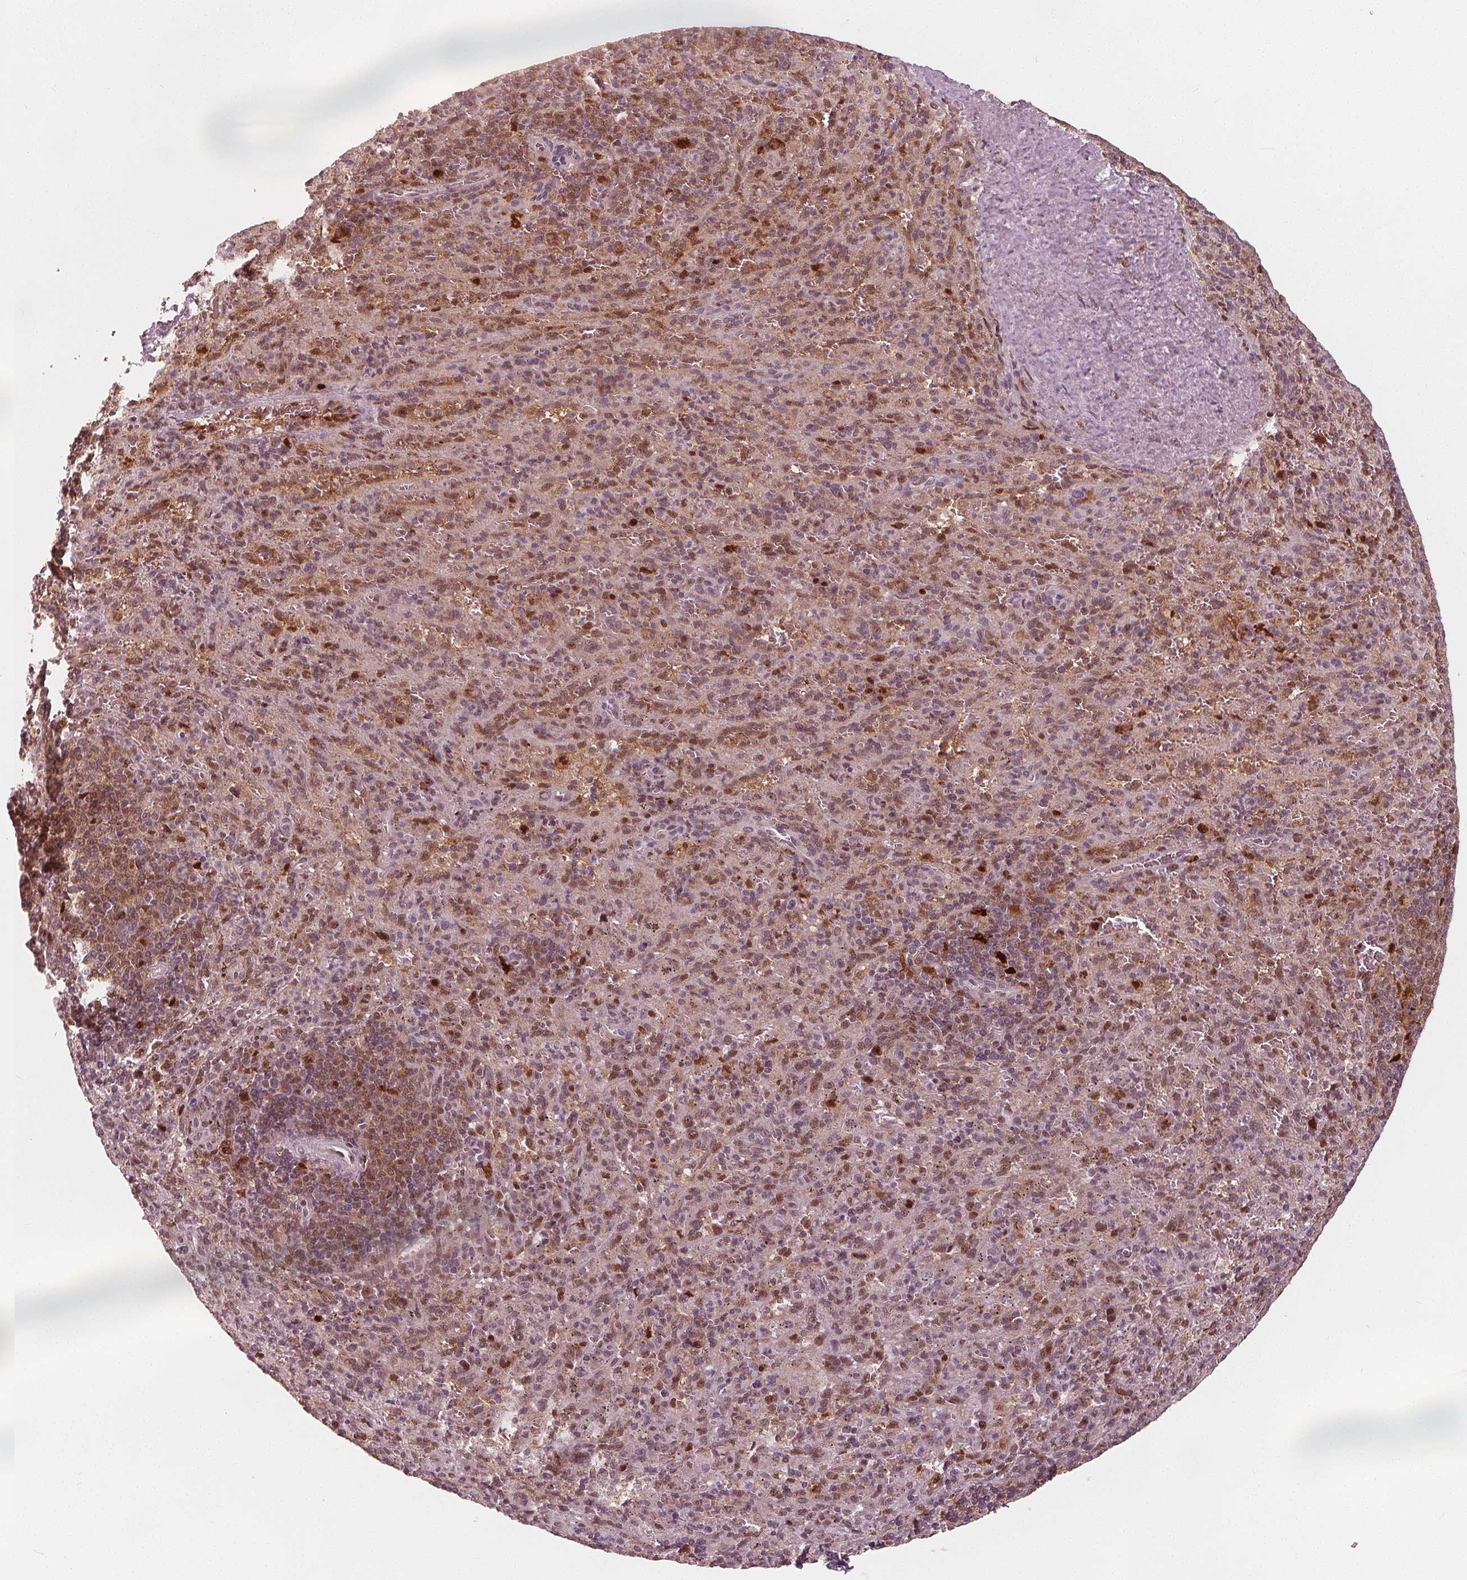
{"staining": {"intensity": "moderate", "quantity": "25%-75%", "location": "nuclear"}, "tissue": "spleen", "cell_type": "Cells in red pulp", "image_type": "normal", "snomed": [{"axis": "morphology", "description": "Normal tissue, NOS"}, {"axis": "topography", "description": "Spleen"}], "caption": "Protein staining by immunohistochemistry (IHC) demonstrates moderate nuclear expression in about 25%-75% of cells in red pulp in unremarkable spleen.", "gene": "SQSTM1", "patient": {"sex": "male", "age": 57}}